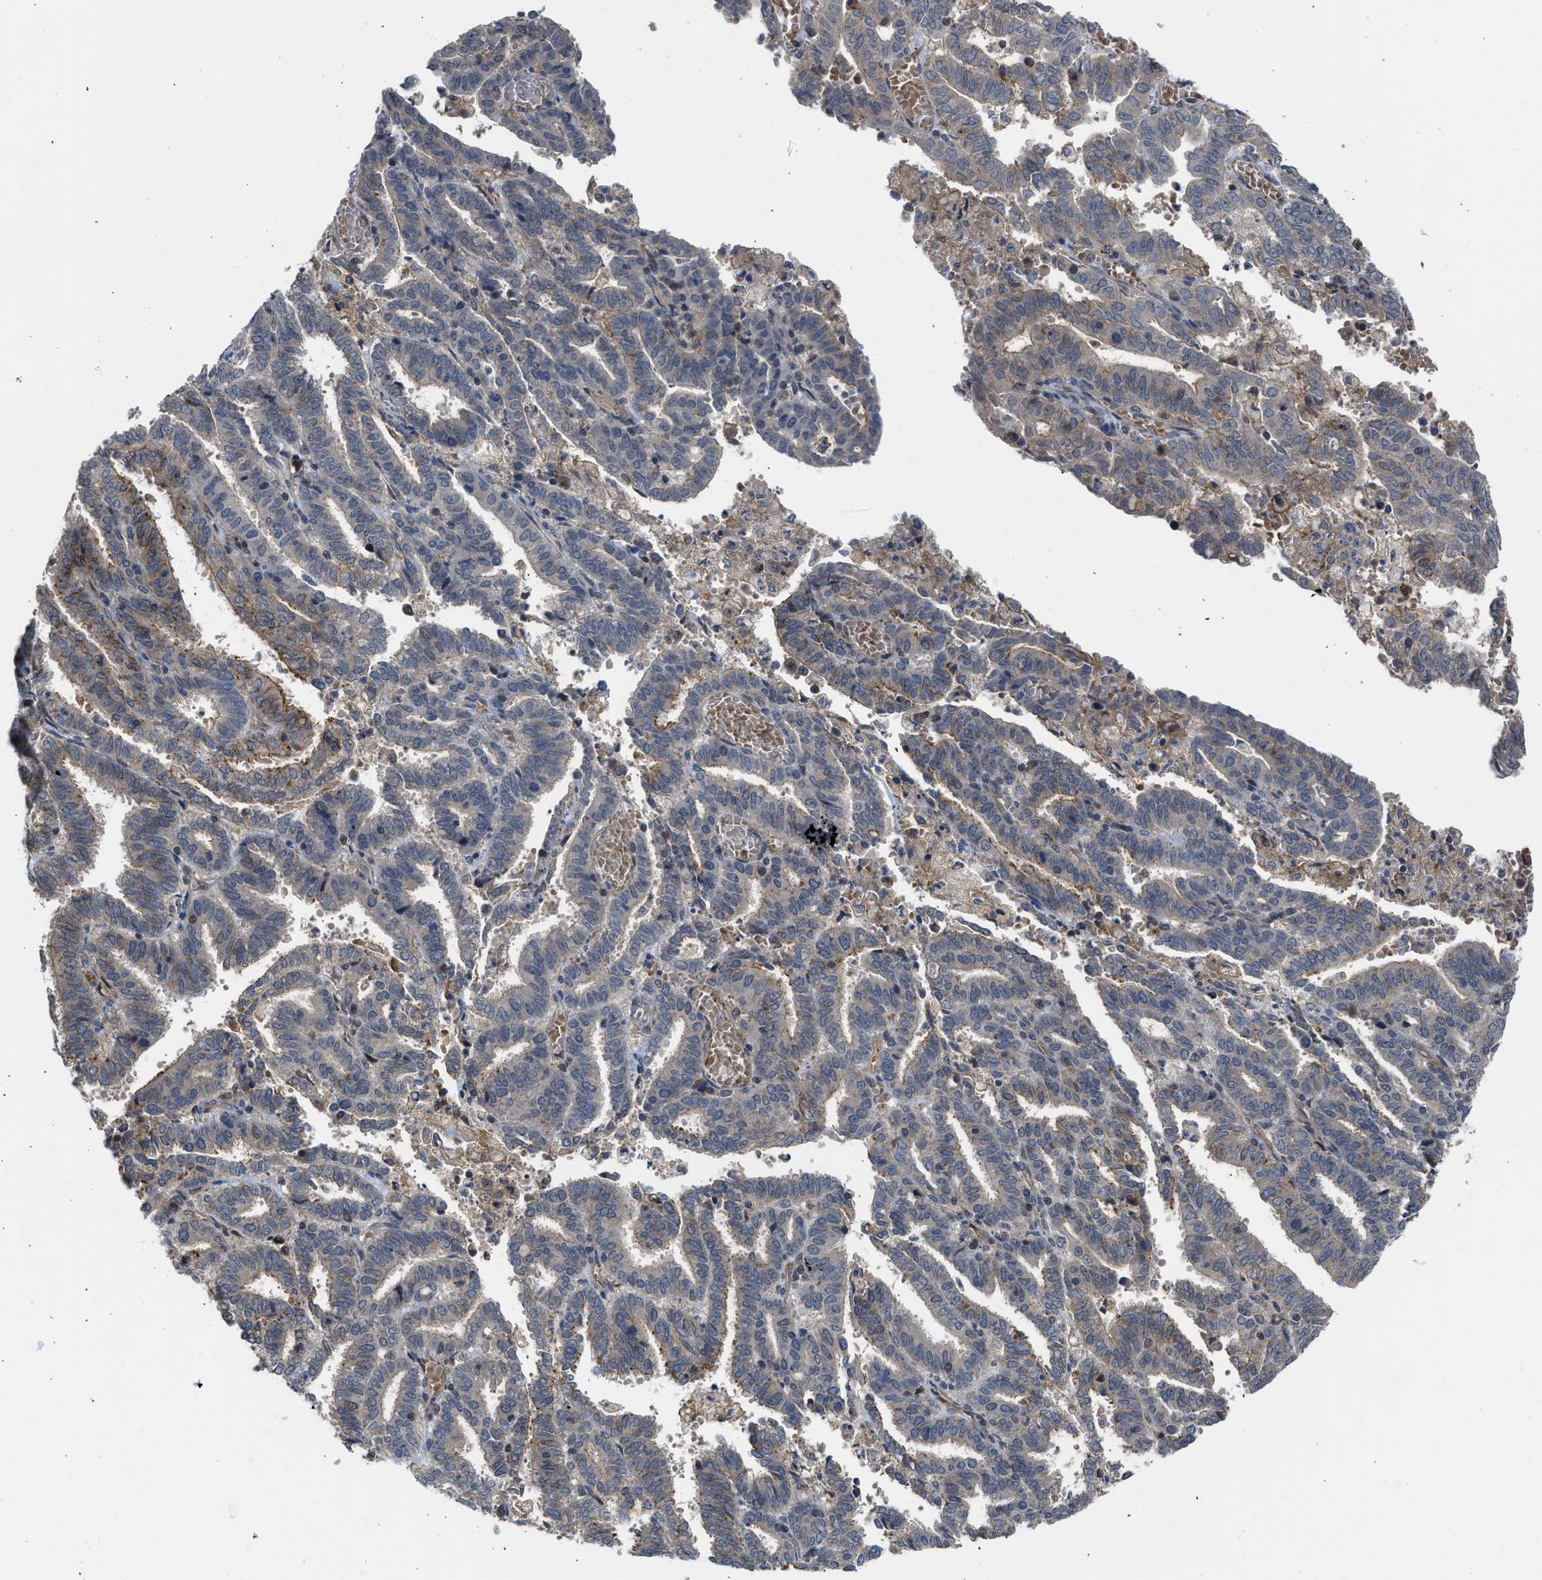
{"staining": {"intensity": "negative", "quantity": "none", "location": "none"}, "tissue": "endometrial cancer", "cell_type": "Tumor cells", "image_type": "cancer", "snomed": [{"axis": "morphology", "description": "Adenocarcinoma, NOS"}, {"axis": "topography", "description": "Uterus"}], "caption": "Endometrial cancer (adenocarcinoma) was stained to show a protein in brown. There is no significant staining in tumor cells.", "gene": "GPATCH2L", "patient": {"sex": "female", "age": 83}}